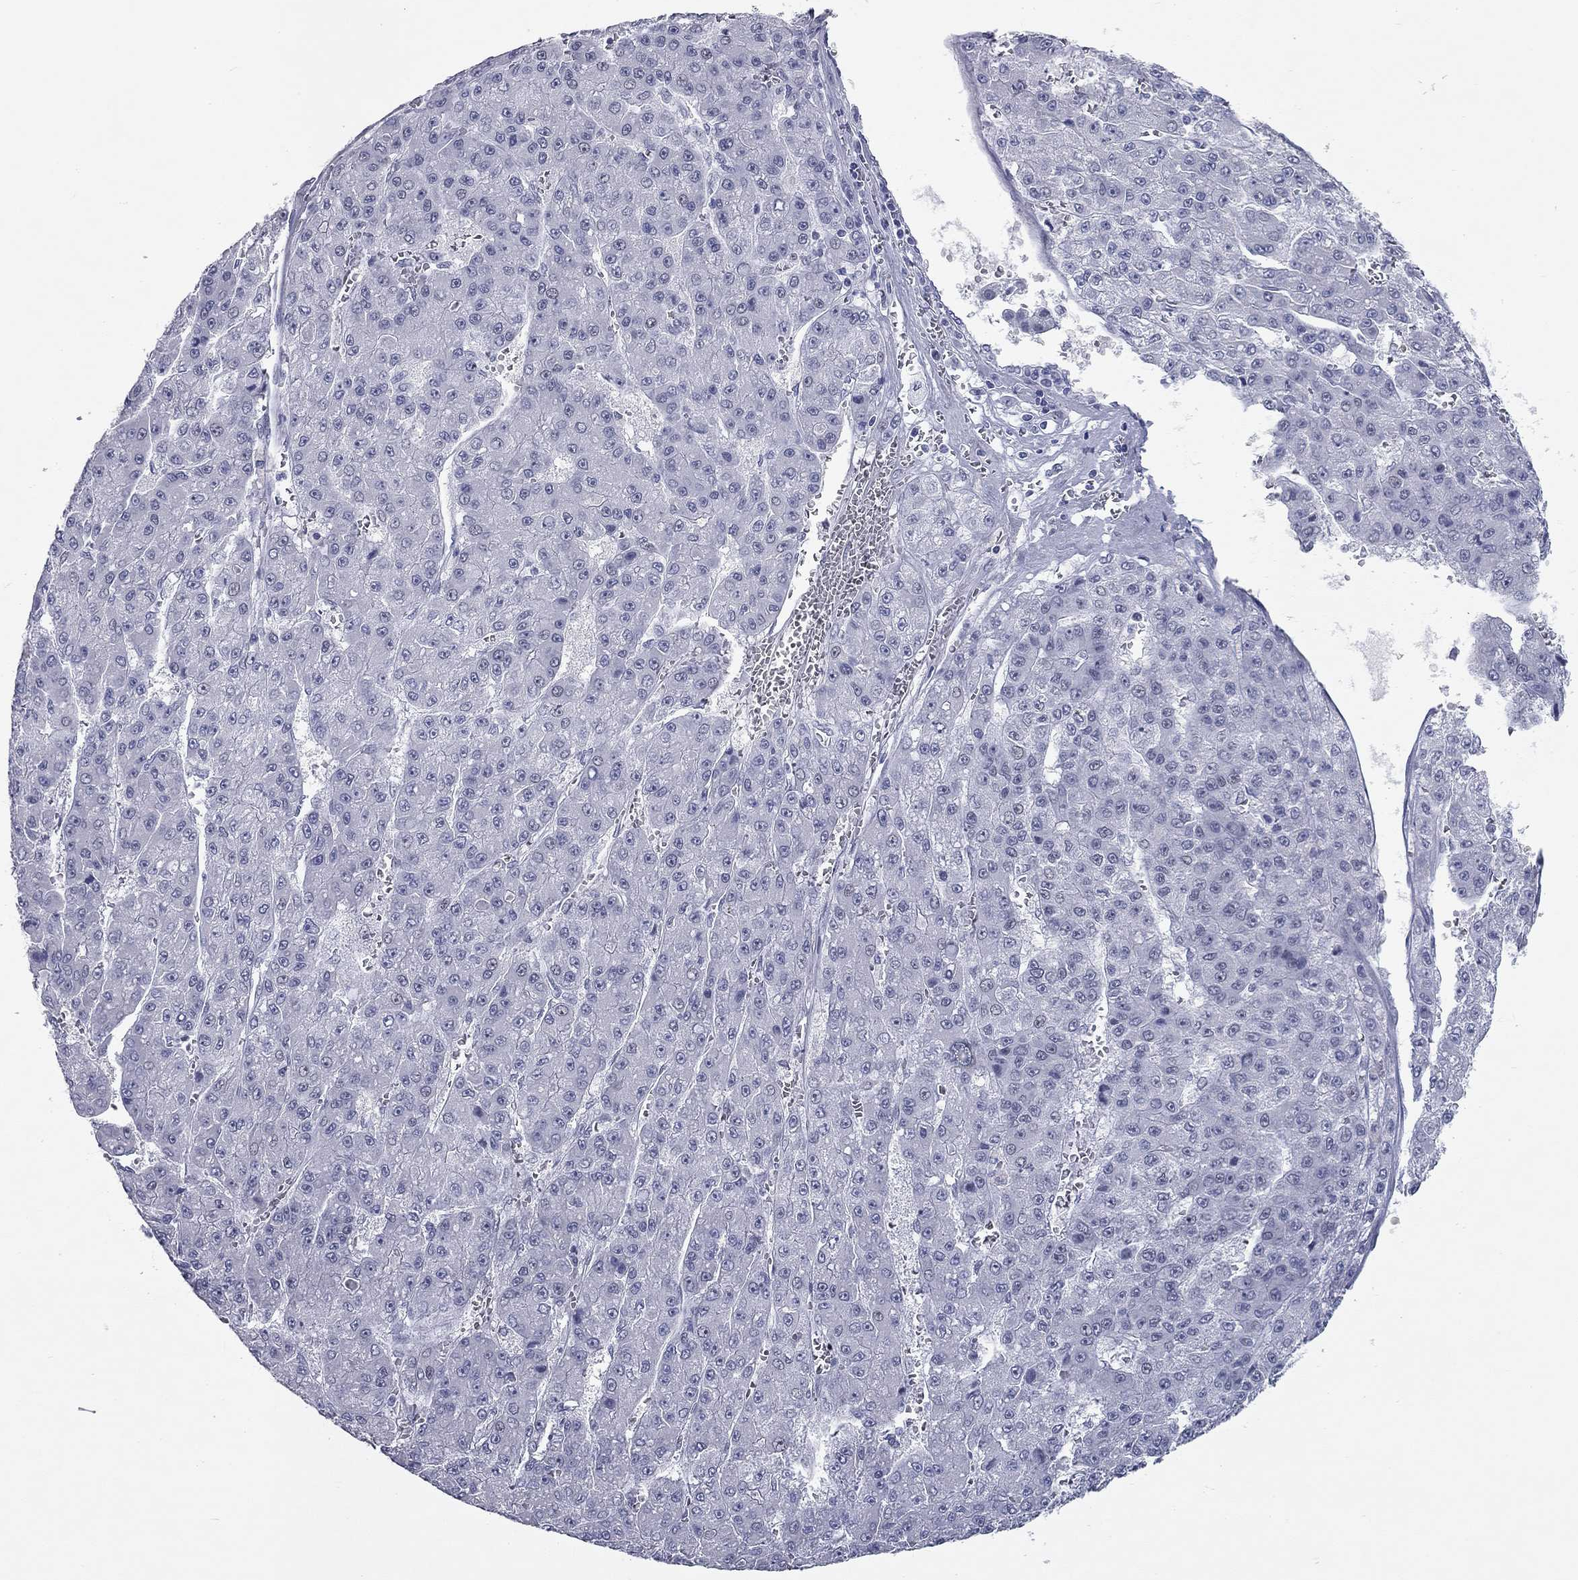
{"staining": {"intensity": "negative", "quantity": "none", "location": "none"}, "tissue": "liver cancer", "cell_type": "Tumor cells", "image_type": "cancer", "snomed": [{"axis": "morphology", "description": "Carcinoma, Hepatocellular, NOS"}, {"axis": "topography", "description": "Liver"}], "caption": "Photomicrograph shows no protein positivity in tumor cells of liver cancer (hepatocellular carcinoma) tissue.", "gene": "ASF1B", "patient": {"sex": "male", "age": 70}}